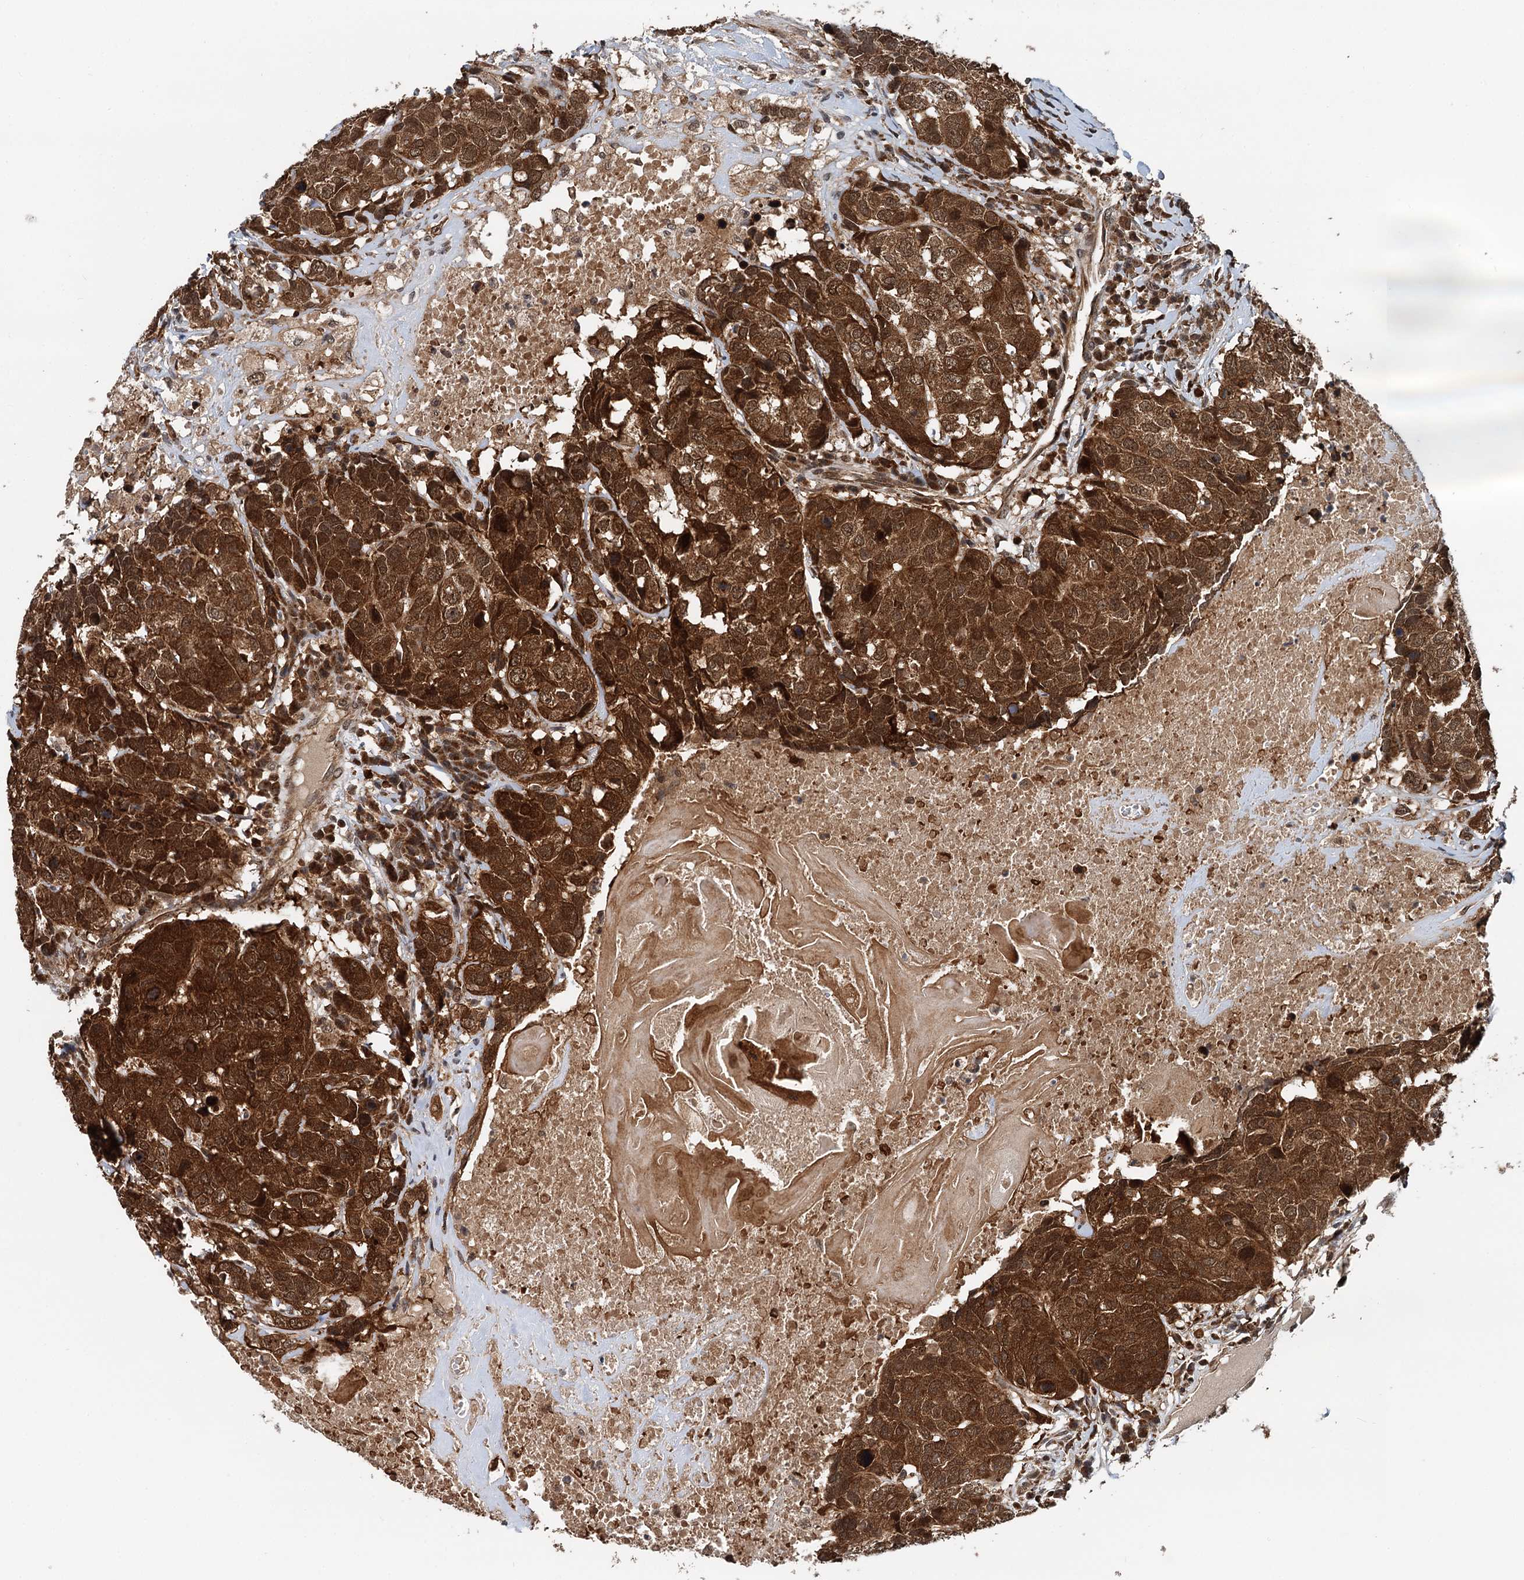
{"staining": {"intensity": "strong", "quantity": ">75%", "location": "cytoplasmic/membranous,nuclear"}, "tissue": "head and neck cancer", "cell_type": "Tumor cells", "image_type": "cancer", "snomed": [{"axis": "morphology", "description": "Squamous cell carcinoma, NOS"}, {"axis": "topography", "description": "Head-Neck"}], "caption": "Protein staining demonstrates strong cytoplasmic/membranous and nuclear expression in about >75% of tumor cells in squamous cell carcinoma (head and neck).", "gene": "STUB1", "patient": {"sex": "male", "age": 66}}